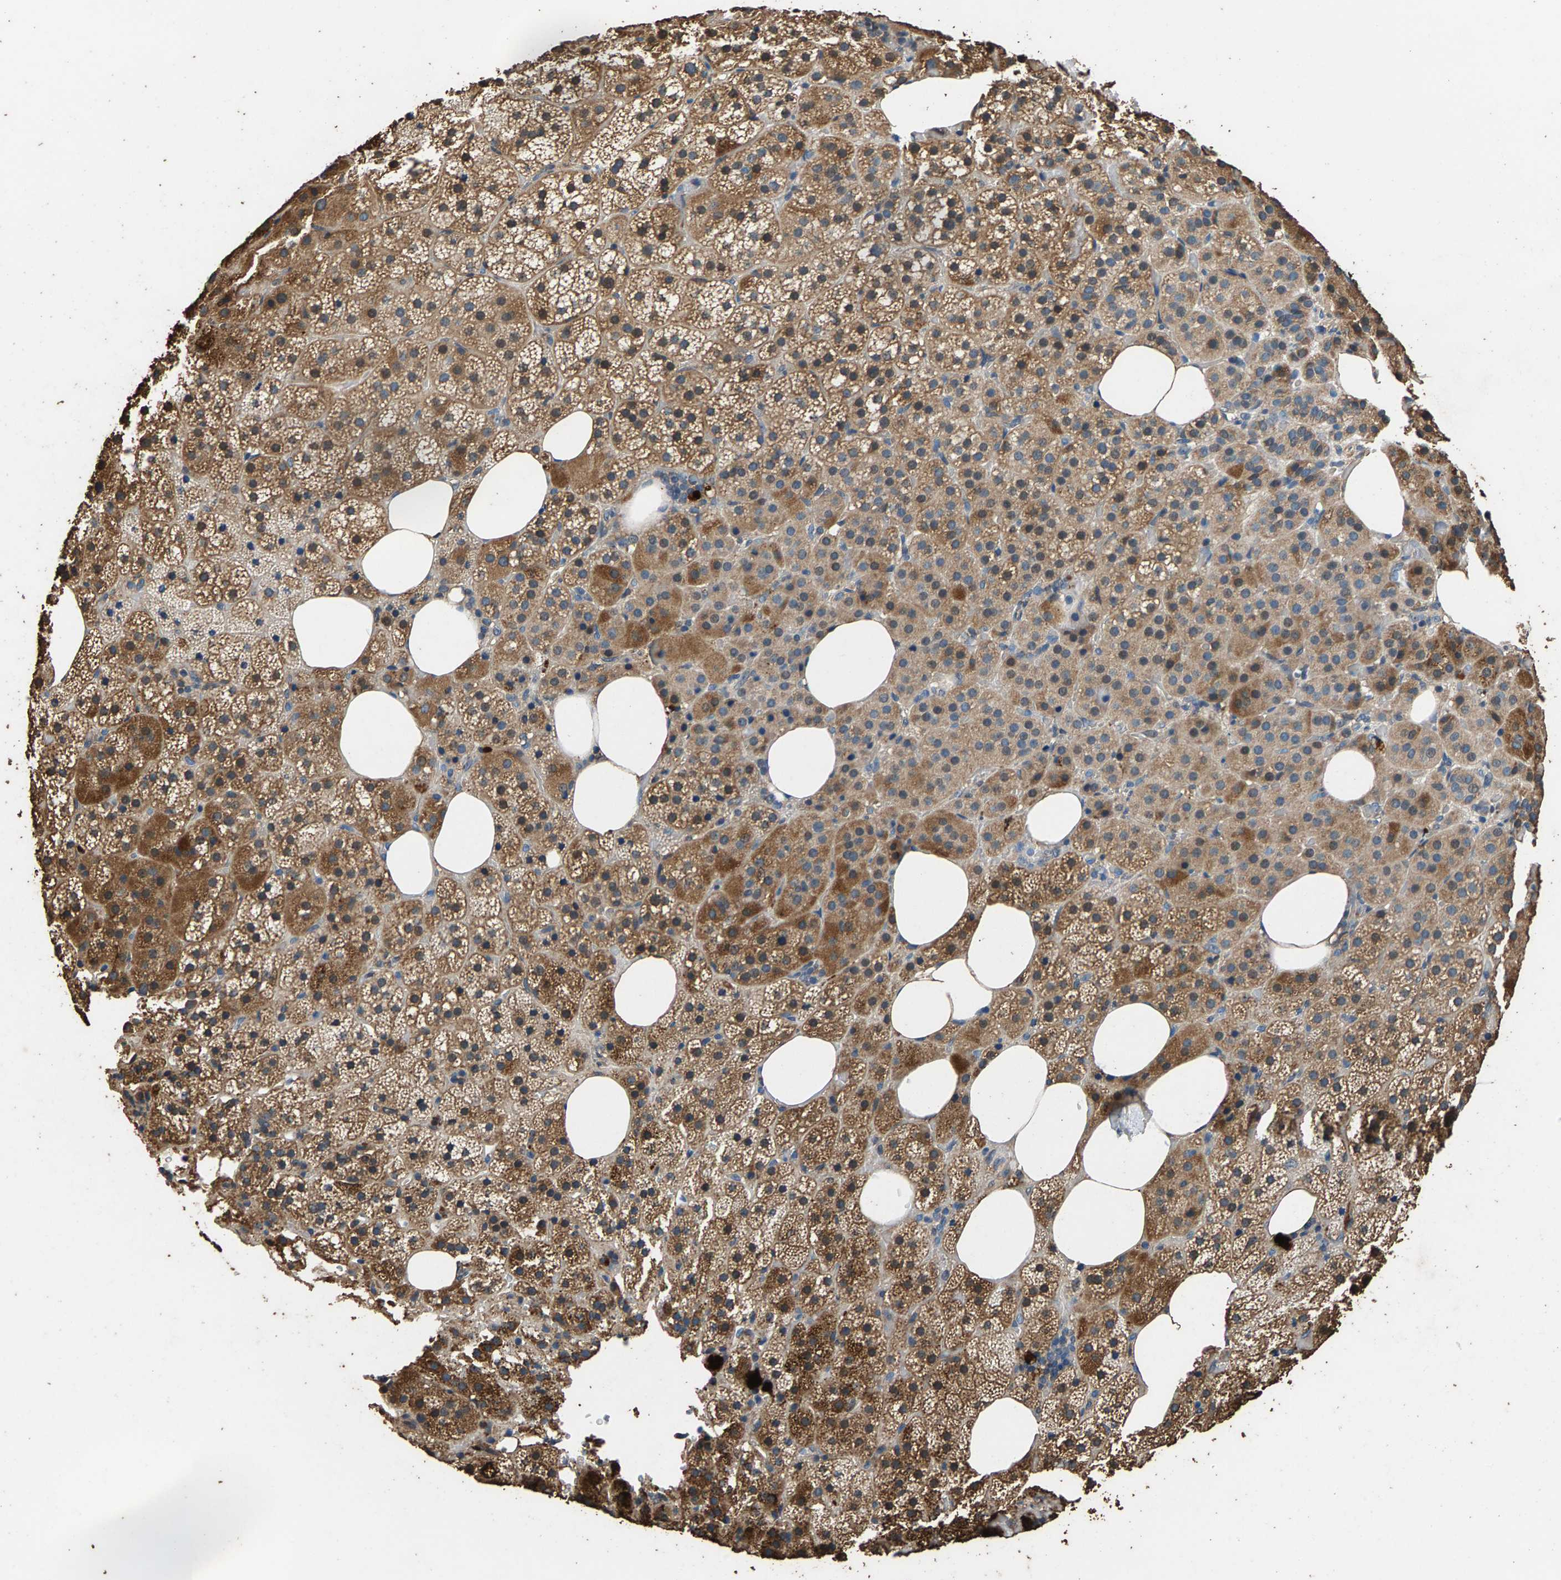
{"staining": {"intensity": "moderate", "quantity": ">75%", "location": "cytoplasmic/membranous"}, "tissue": "adrenal gland", "cell_type": "Glandular cells", "image_type": "normal", "snomed": [{"axis": "morphology", "description": "Normal tissue, NOS"}, {"axis": "topography", "description": "Adrenal gland"}], "caption": "Glandular cells exhibit moderate cytoplasmic/membranous positivity in approximately >75% of cells in benign adrenal gland. (brown staining indicates protein expression, while blue staining denotes nuclei).", "gene": "MRPL27", "patient": {"sex": "female", "age": 59}}